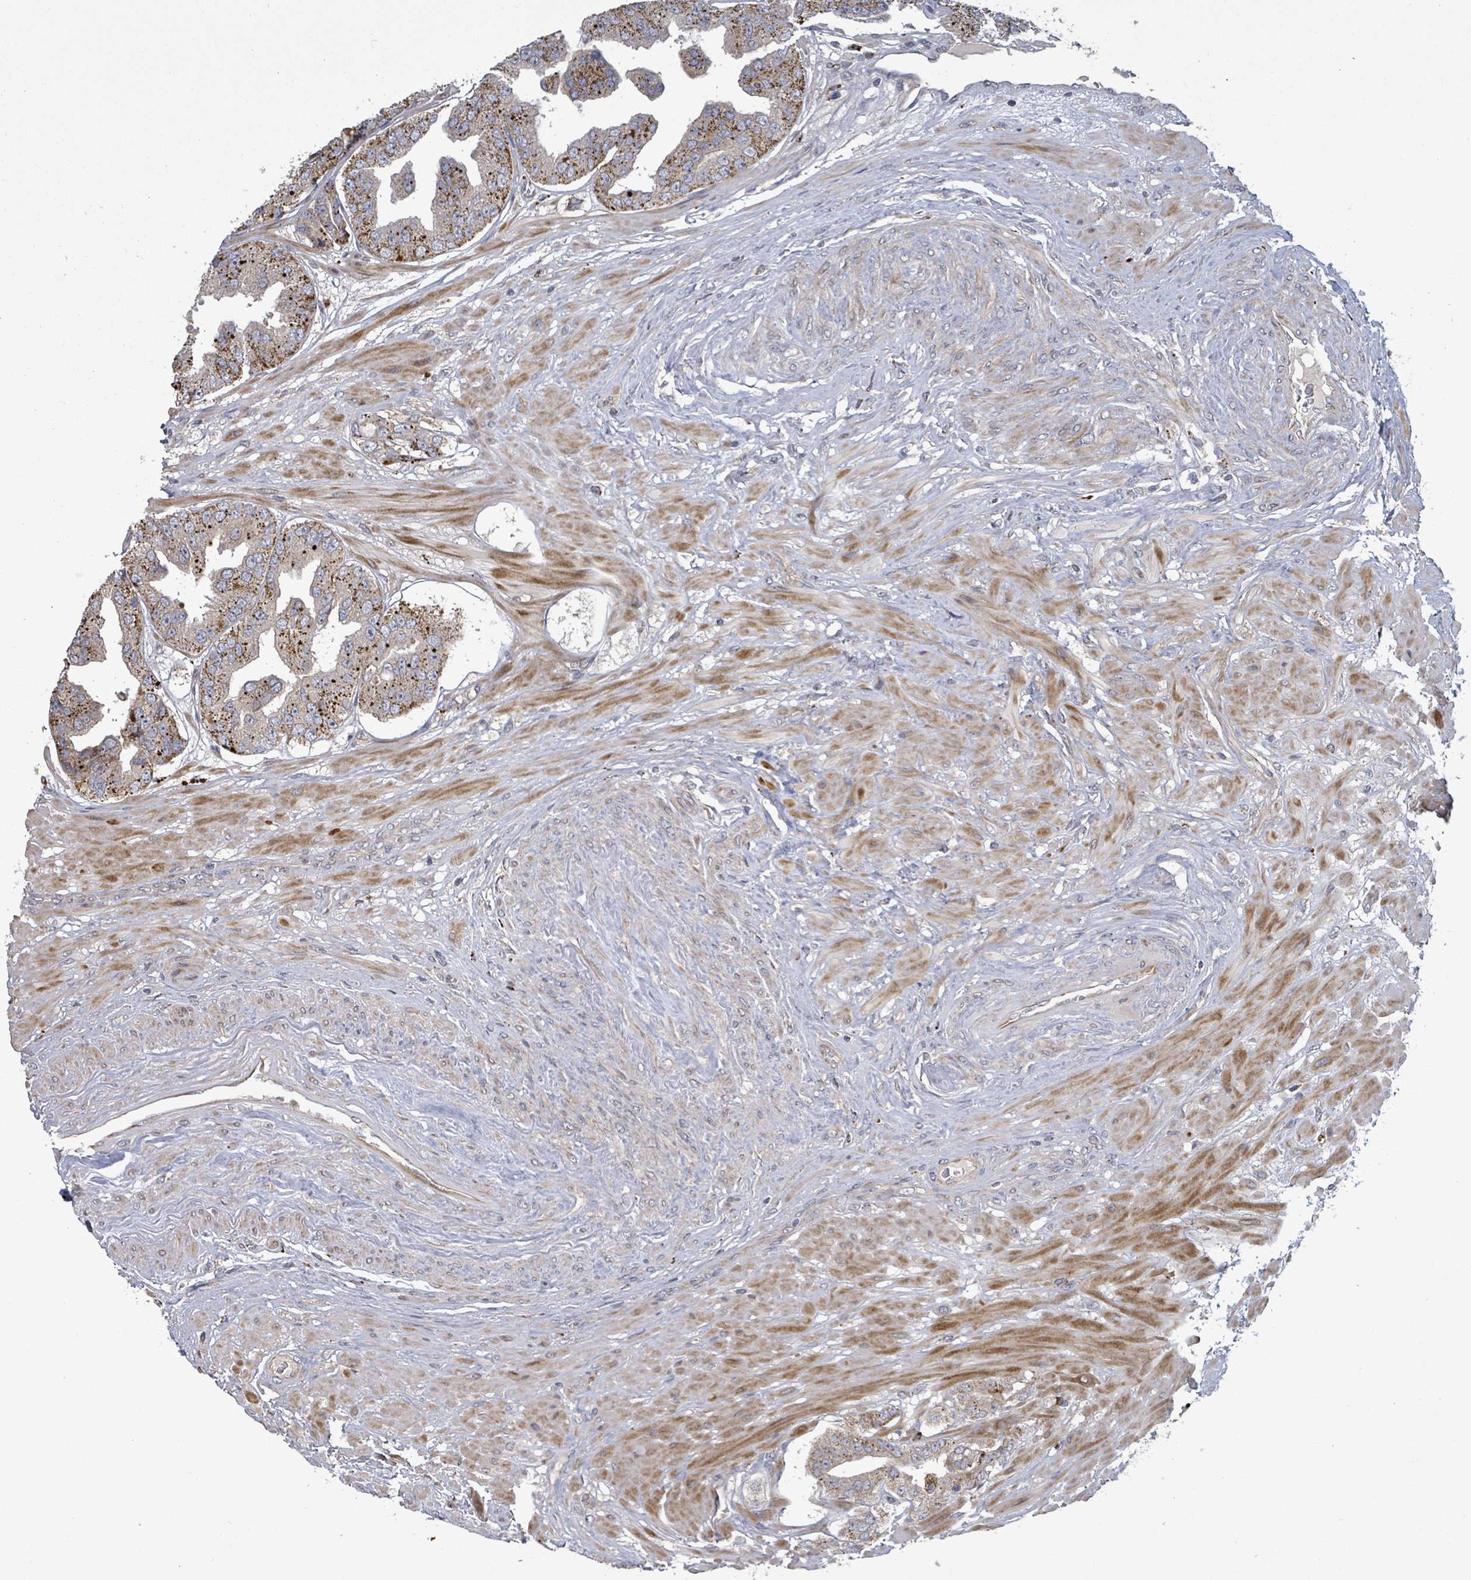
{"staining": {"intensity": "weak", "quantity": "25%-75%", "location": "cytoplasmic/membranous"}, "tissue": "prostate cancer", "cell_type": "Tumor cells", "image_type": "cancer", "snomed": [{"axis": "morphology", "description": "Adenocarcinoma, High grade"}, {"axis": "topography", "description": "Prostate"}], "caption": "Protein expression analysis of human prostate cancer reveals weak cytoplasmic/membranous staining in approximately 25%-75% of tumor cells.", "gene": "DIPK2A", "patient": {"sex": "male", "age": 63}}